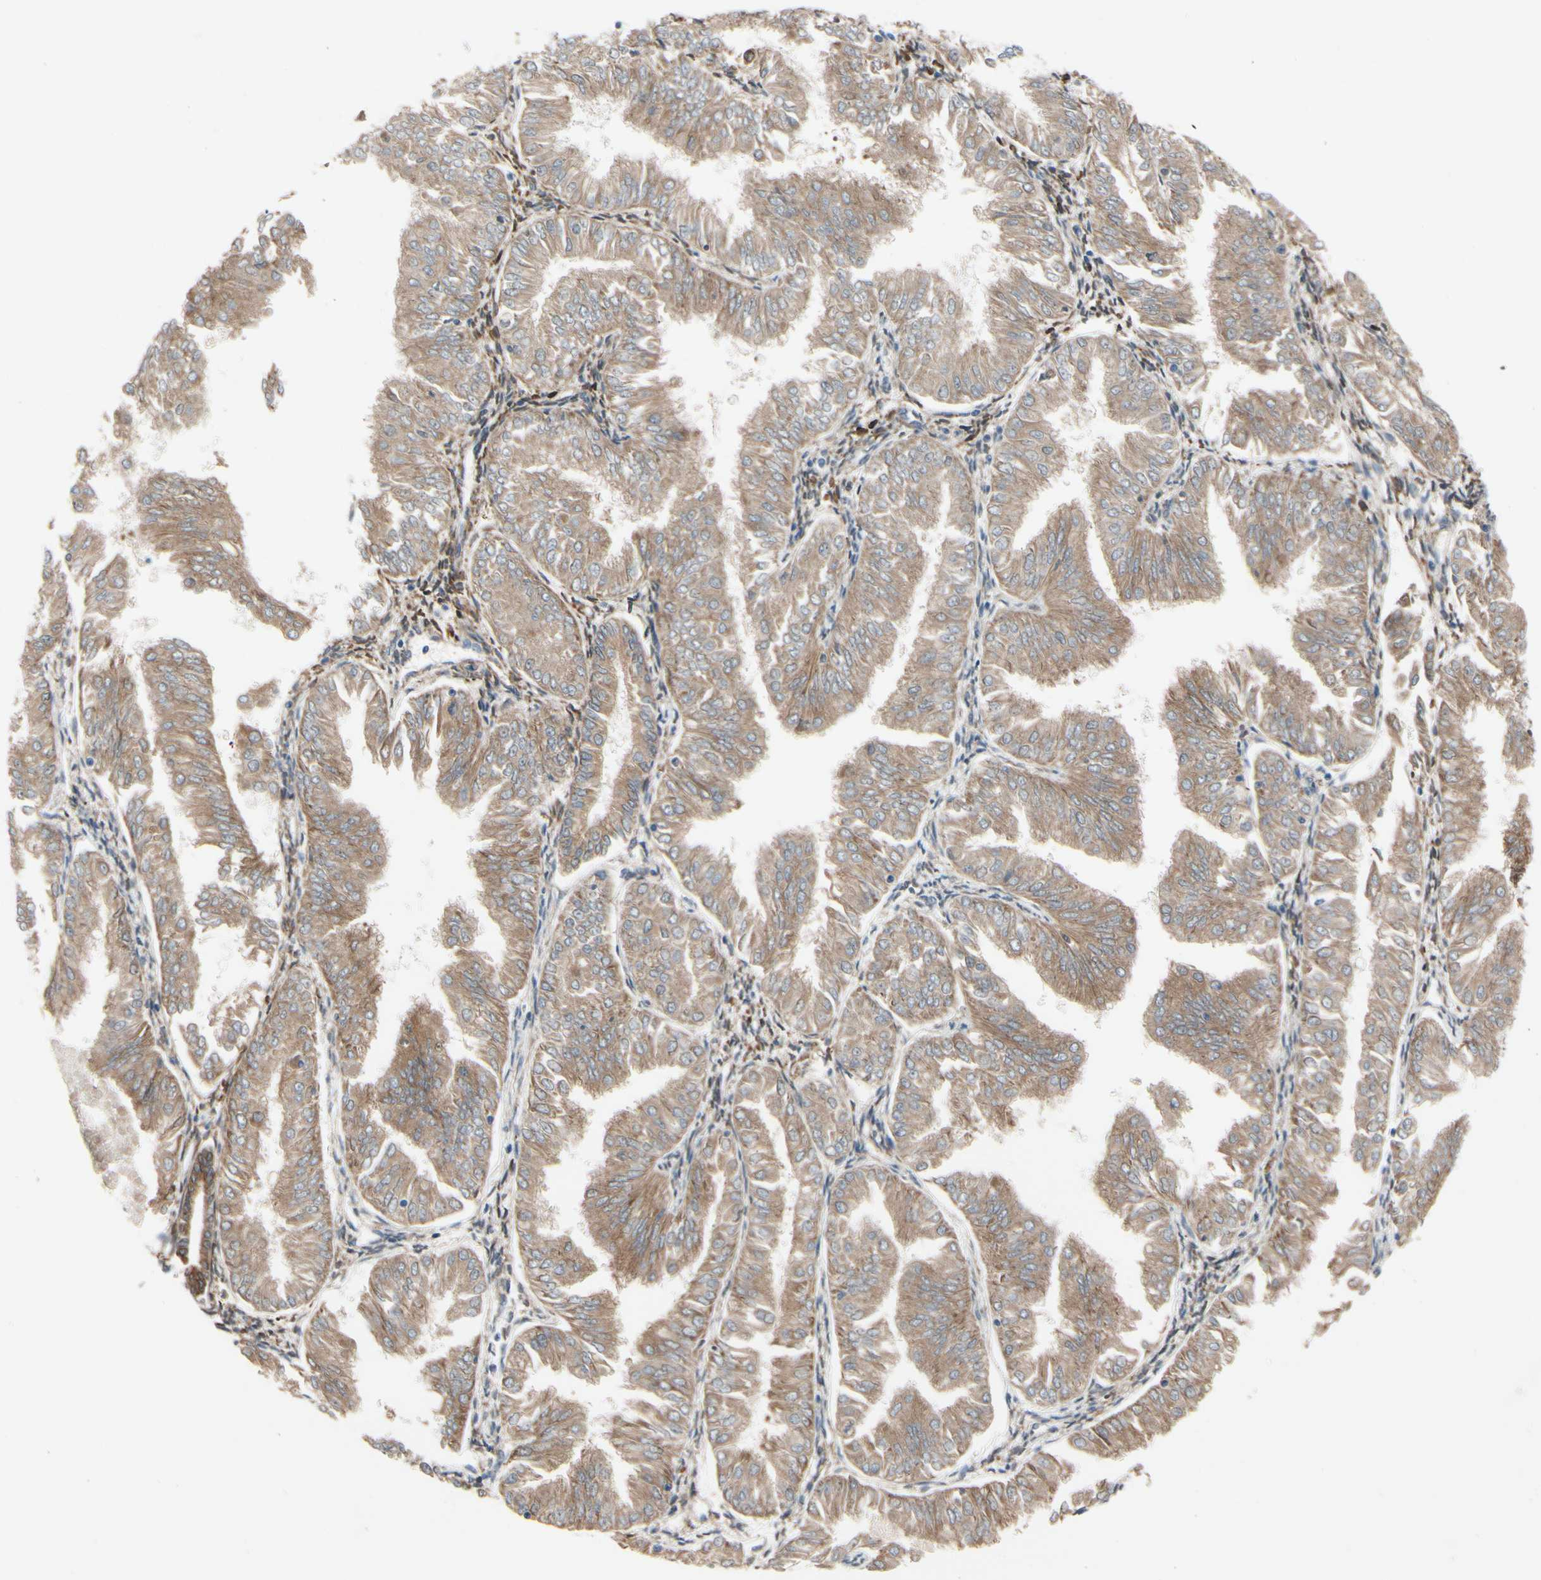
{"staining": {"intensity": "weak", "quantity": ">75%", "location": "cytoplasmic/membranous"}, "tissue": "endometrial cancer", "cell_type": "Tumor cells", "image_type": "cancer", "snomed": [{"axis": "morphology", "description": "Adenocarcinoma, NOS"}, {"axis": "topography", "description": "Endometrium"}], "caption": "Immunohistochemical staining of human adenocarcinoma (endometrial) shows weak cytoplasmic/membranous protein staining in about >75% of tumor cells. (Stains: DAB (3,3'-diaminobenzidine) in brown, nuclei in blue, Microscopy: brightfield microscopy at high magnification).", "gene": "PRXL2A", "patient": {"sex": "female", "age": 53}}